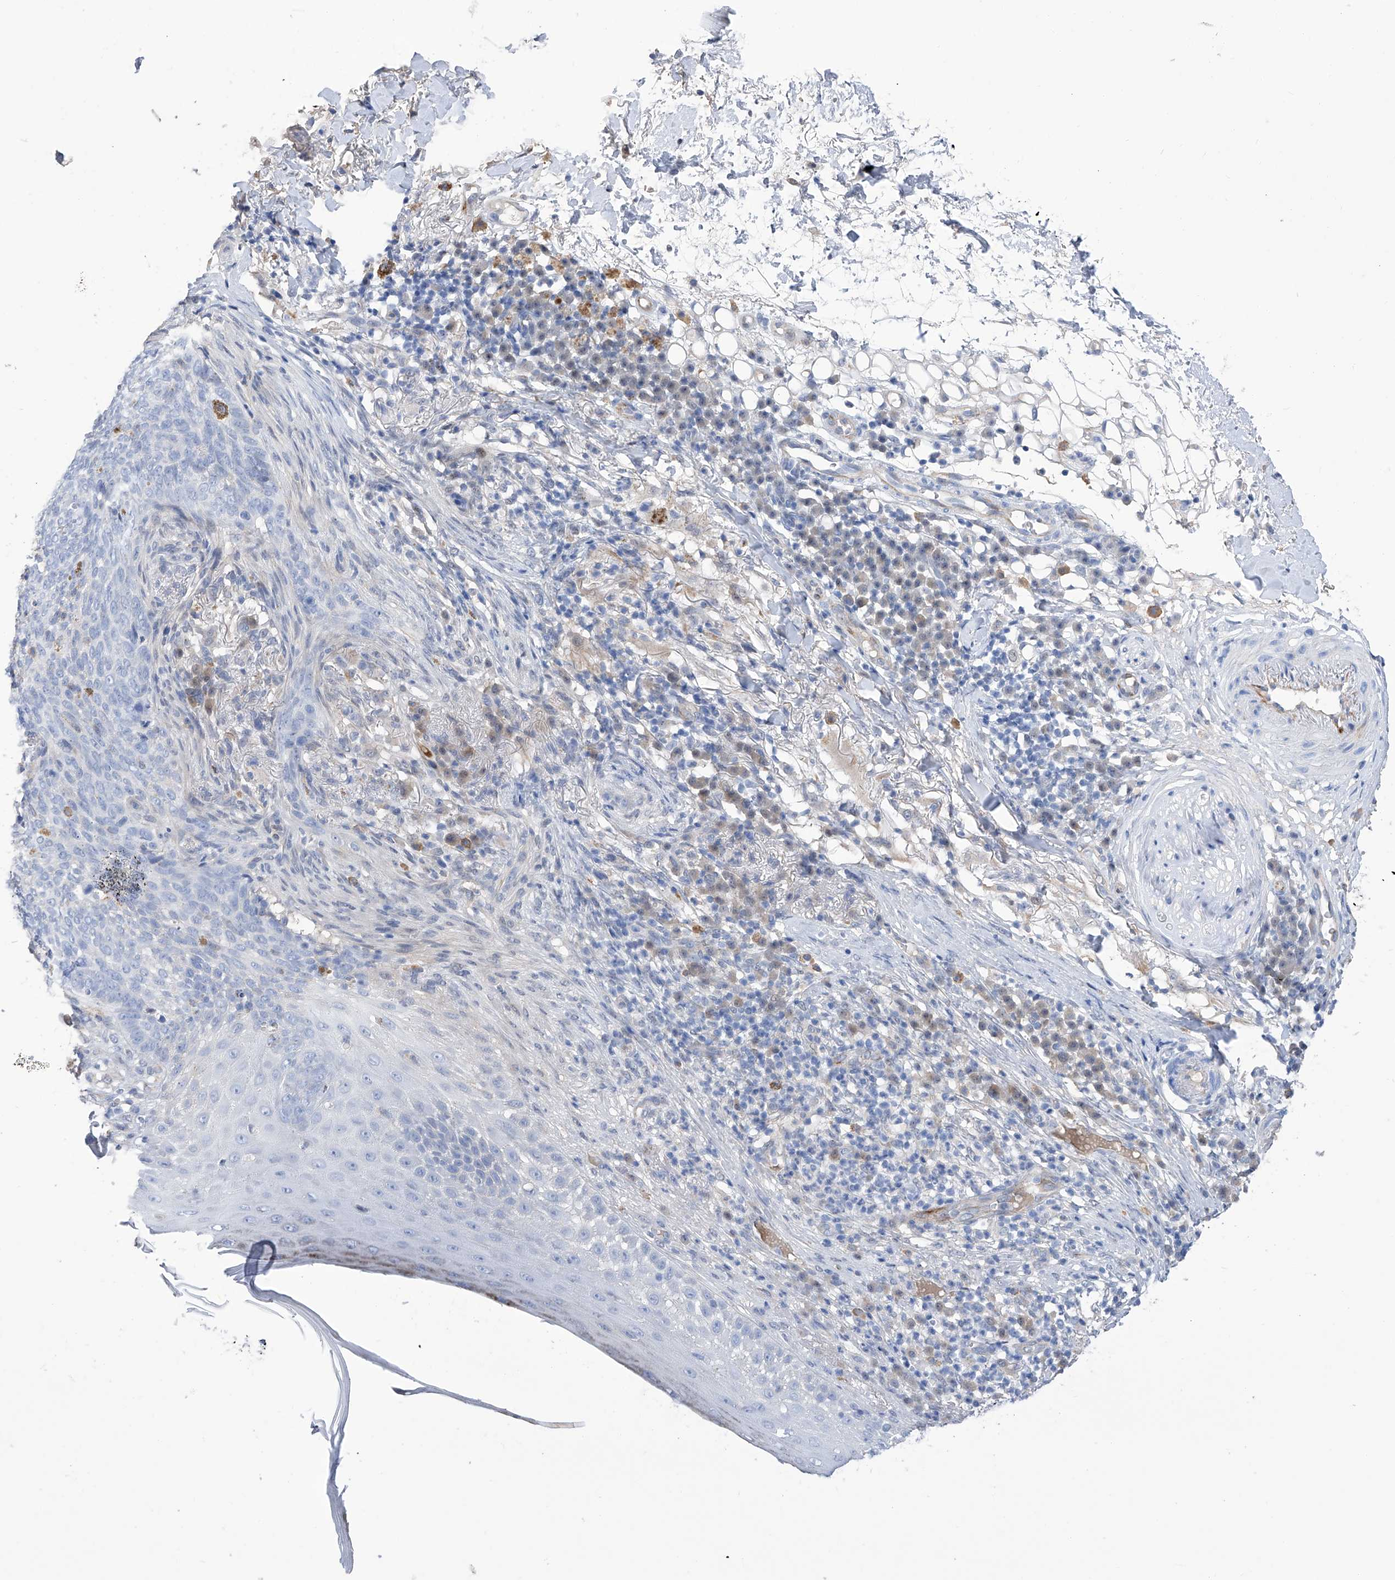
{"staining": {"intensity": "negative", "quantity": "none", "location": "none"}, "tissue": "skin cancer", "cell_type": "Tumor cells", "image_type": "cancer", "snomed": [{"axis": "morphology", "description": "Basal cell carcinoma"}, {"axis": "topography", "description": "Skin"}], "caption": "Immunohistochemical staining of human skin basal cell carcinoma reveals no significant staining in tumor cells.", "gene": "PGM3", "patient": {"sex": "male", "age": 85}}